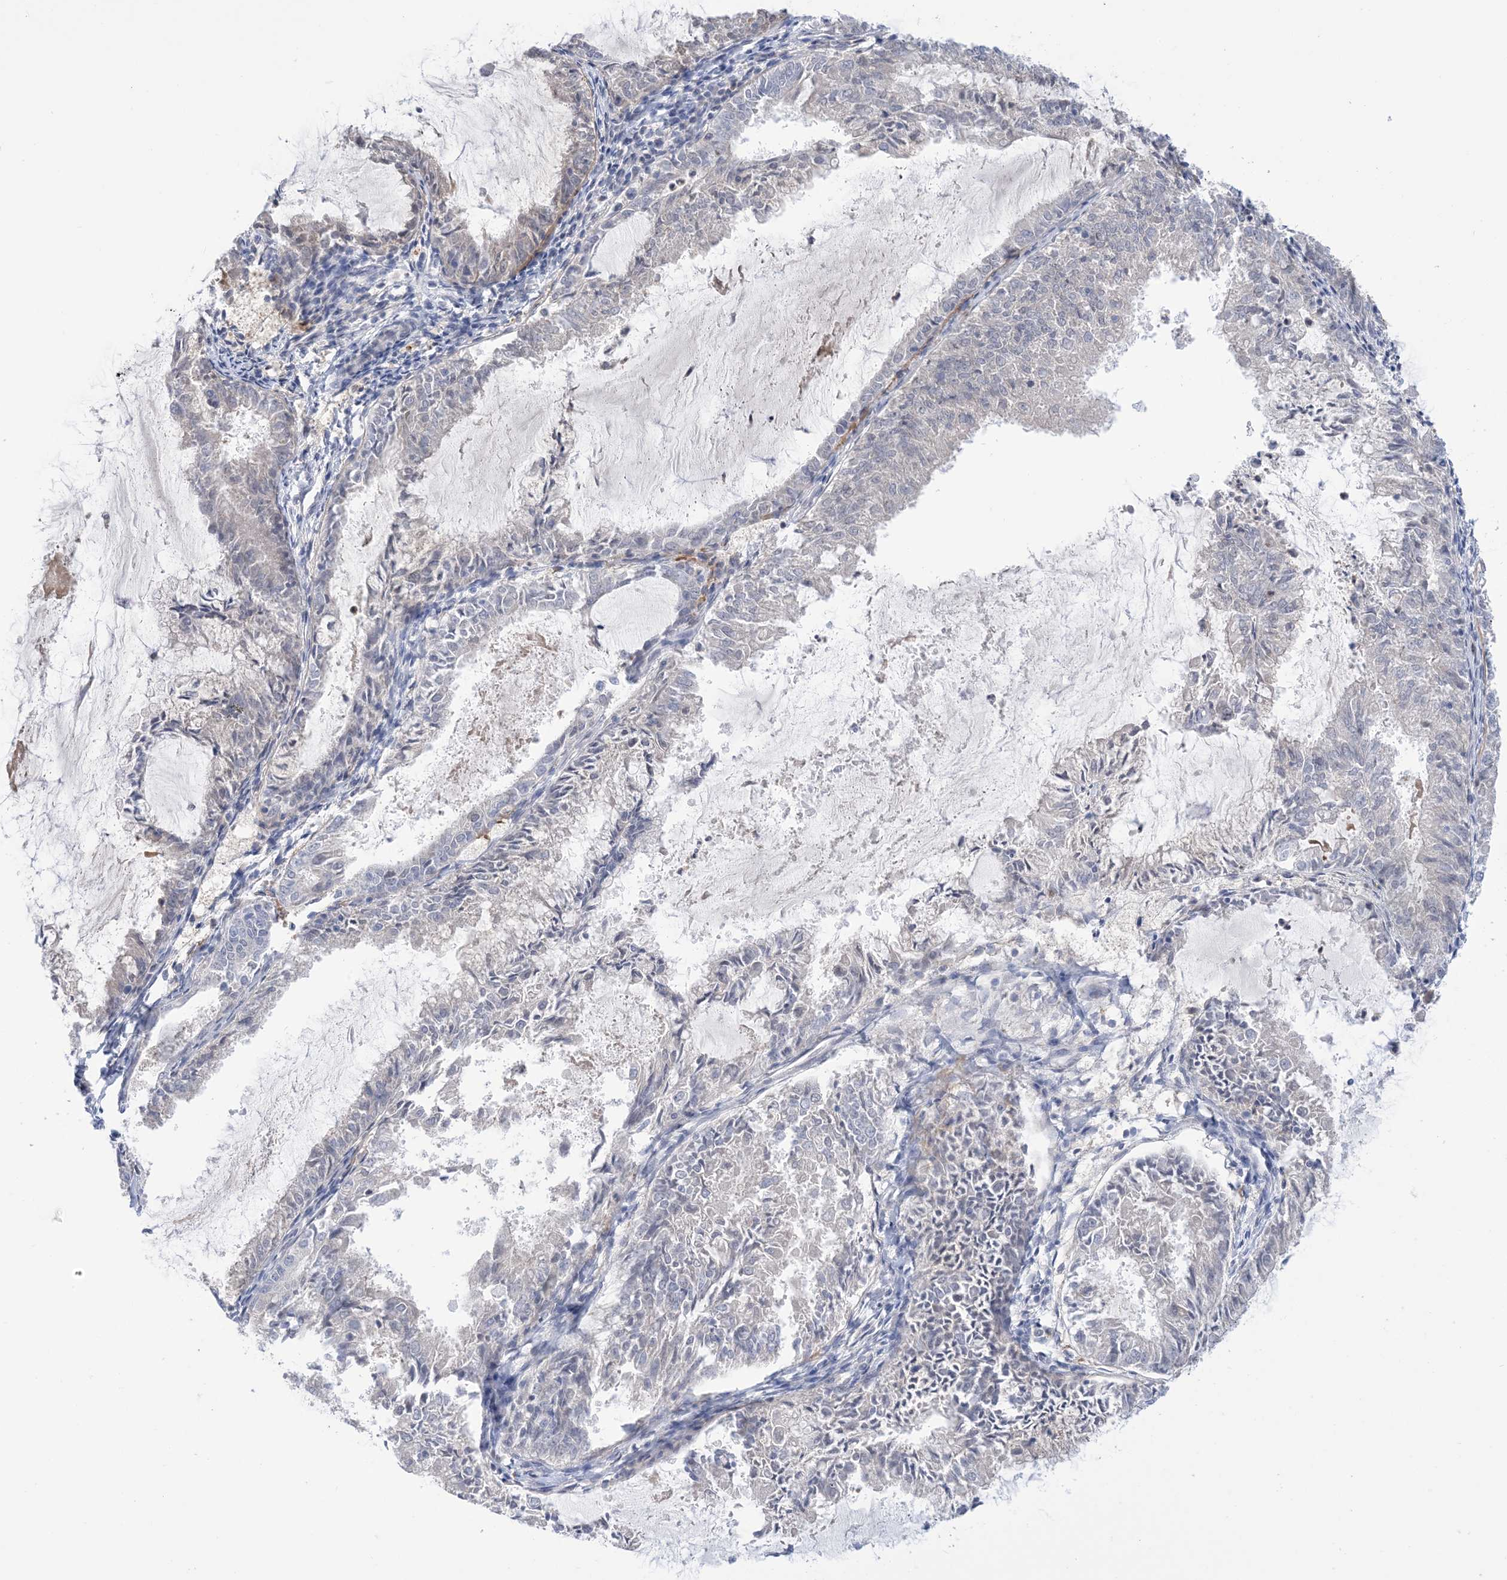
{"staining": {"intensity": "negative", "quantity": "none", "location": "none"}, "tissue": "endometrial cancer", "cell_type": "Tumor cells", "image_type": "cancer", "snomed": [{"axis": "morphology", "description": "Adenocarcinoma, NOS"}, {"axis": "topography", "description": "Endometrium"}], "caption": "DAB (3,3'-diaminobenzidine) immunohistochemical staining of adenocarcinoma (endometrial) exhibits no significant expression in tumor cells.", "gene": "TTYH1", "patient": {"sex": "female", "age": 57}}